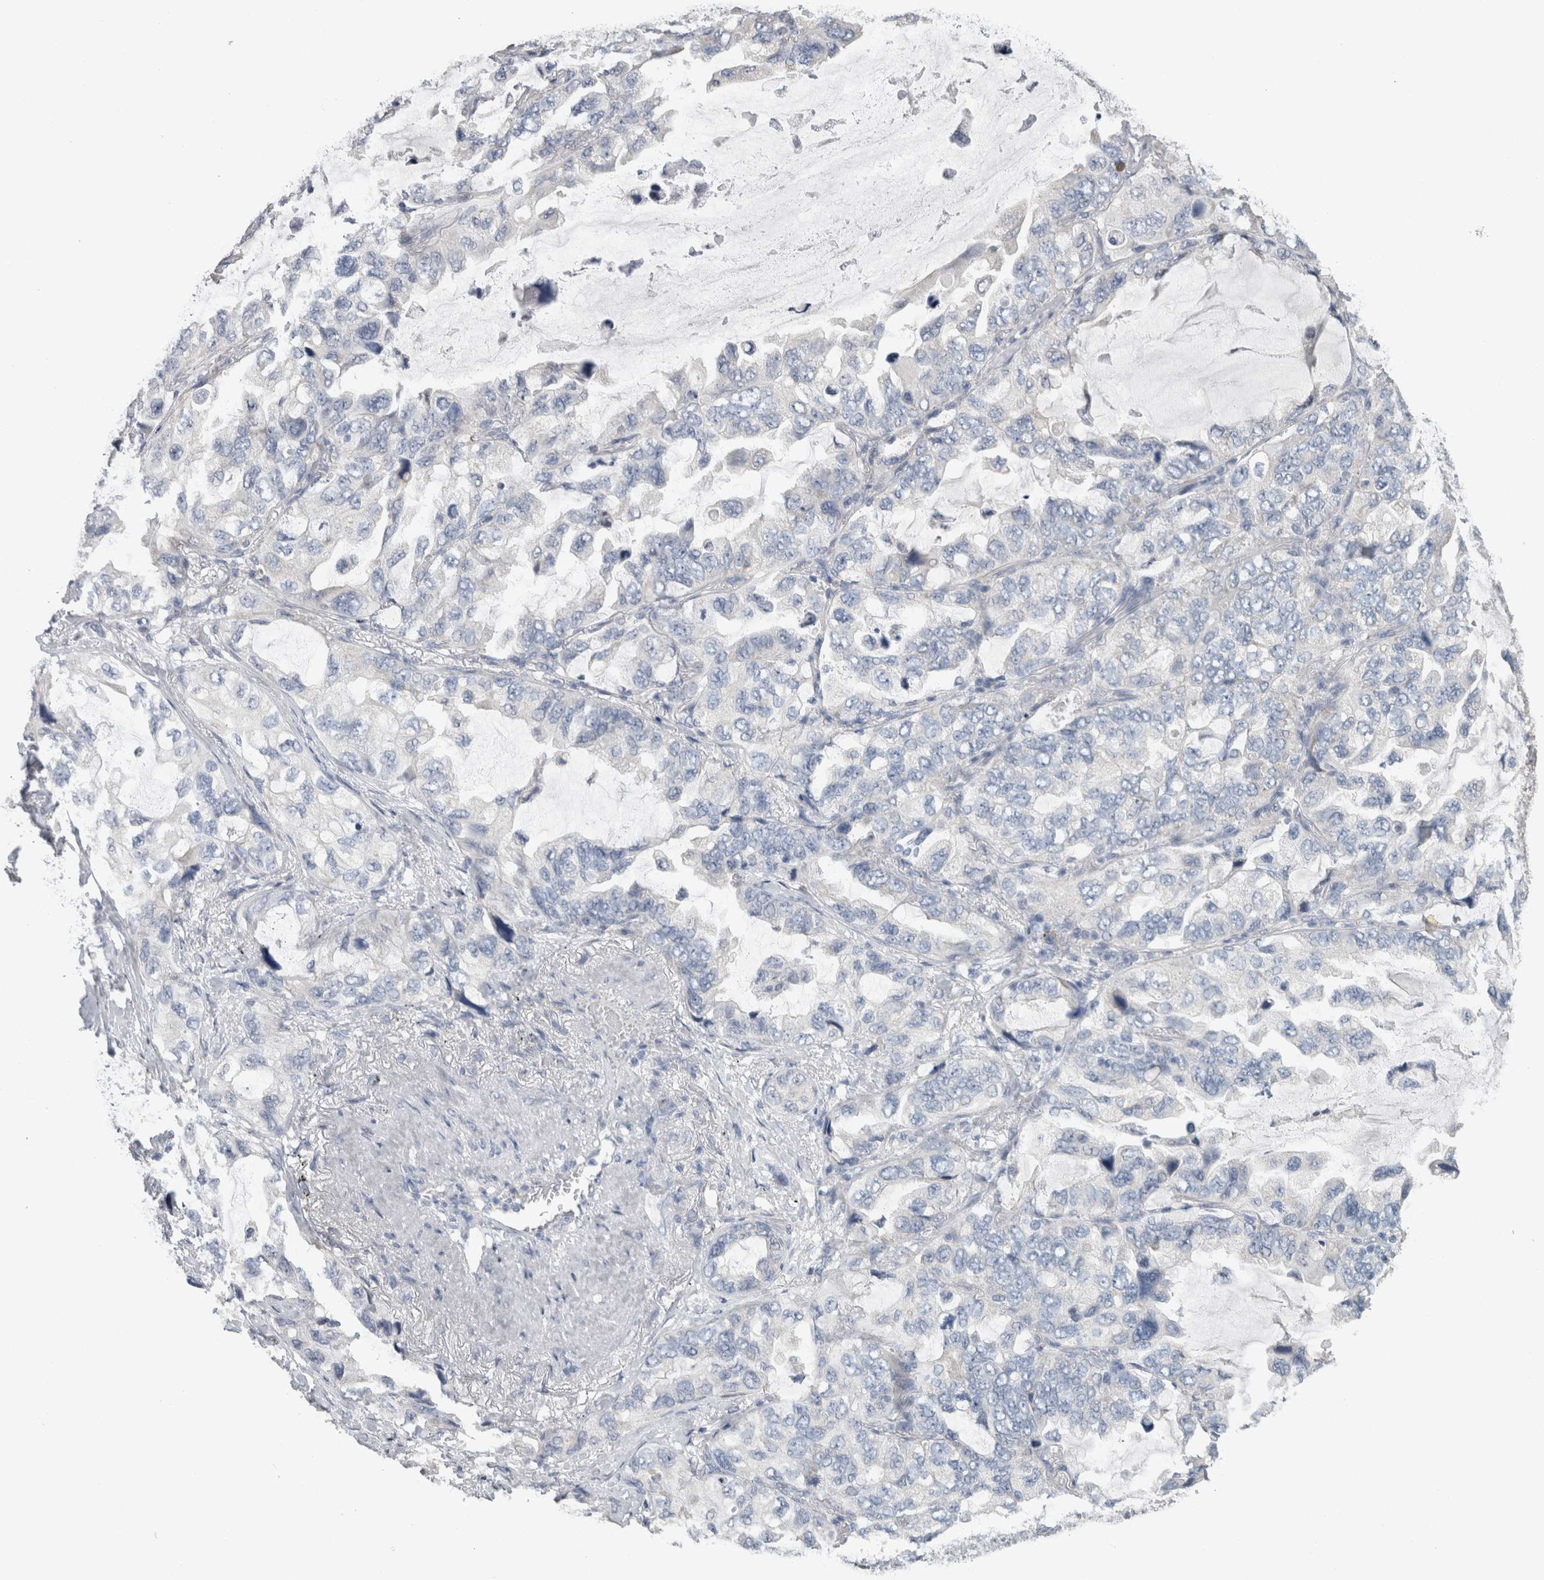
{"staining": {"intensity": "negative", "quantity": "none", "location": "none"}, "tissue": "lung cancer", "cell_type": "Tumor cells", "image_type": "cancer", "snomed": [{"axis": "morphology", "description": "Squamous cell carcinoma, NOS"}, {"axis": "topography", "description": "Lung"}], "caption": "Tumor cells show no significant protein expression in lung squamous cell carcinoma.", "gene": "NEFM", "patient": {"sex": "female", "age": 73}}